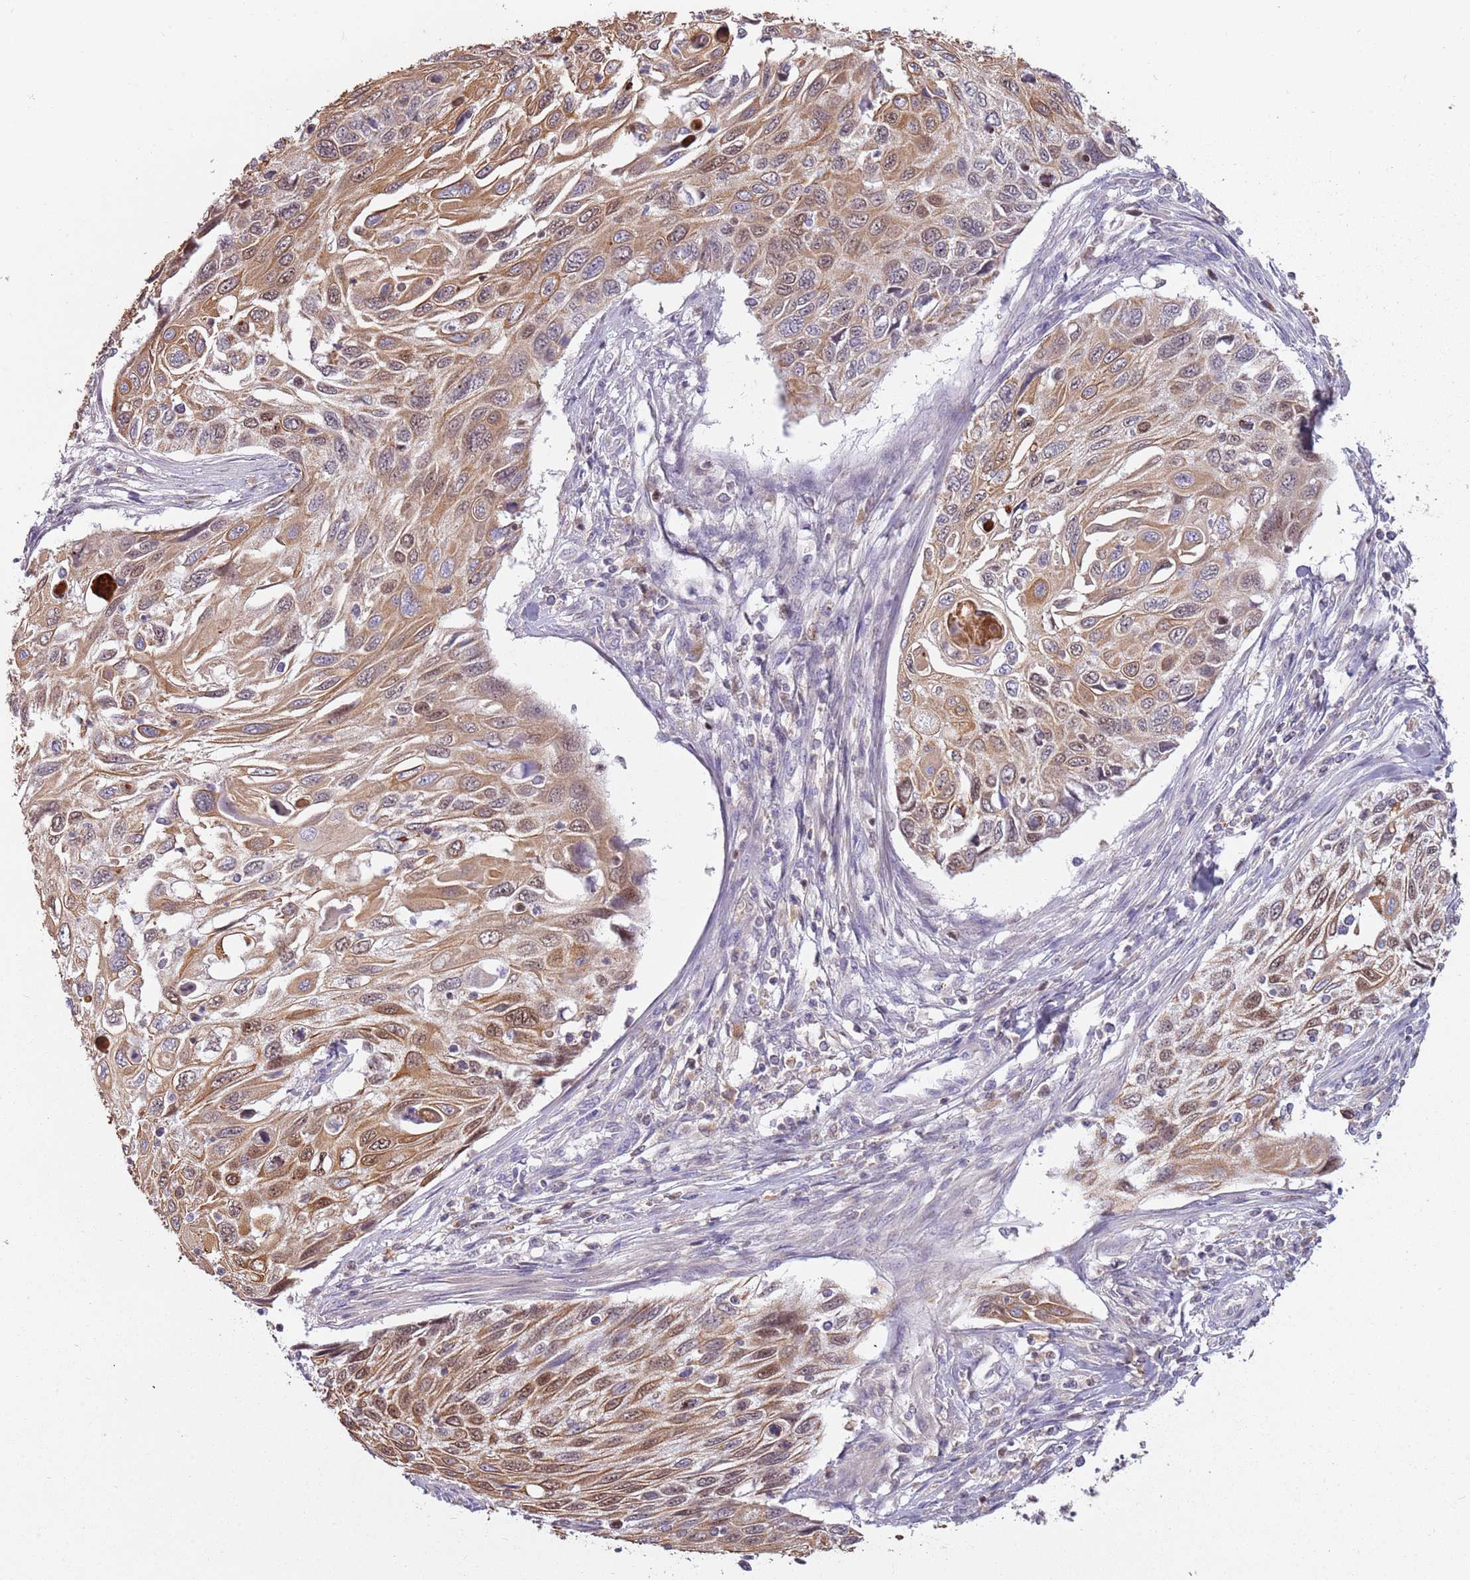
{"staining": {"intensity": "moderate", "quantity": ">75%", "location": "cytoplasmic/membranous,nuclear"}, "tissue": "cervical cancer", "cell_type": "Tumor cells", "image_type": "cancer", "snomed": [{"axis": "morphology", "description": "Squamous cell carcinoma, NOS"}, {"axis": "topography", "description": "Cervix"}], "caption": "Cervical cancer stained with DAB (3,3'-diaminobenzidine) immunohistochemistry shows medium levels of moderate cytoplasmic/membranous and nuclear staining in approximately >75% of tumor cells. Ihc stains the protein of interest in brown and the nuclei are stained blue.", "gene": "SYS1", "patient": {"sex": "female", "age": 70}}